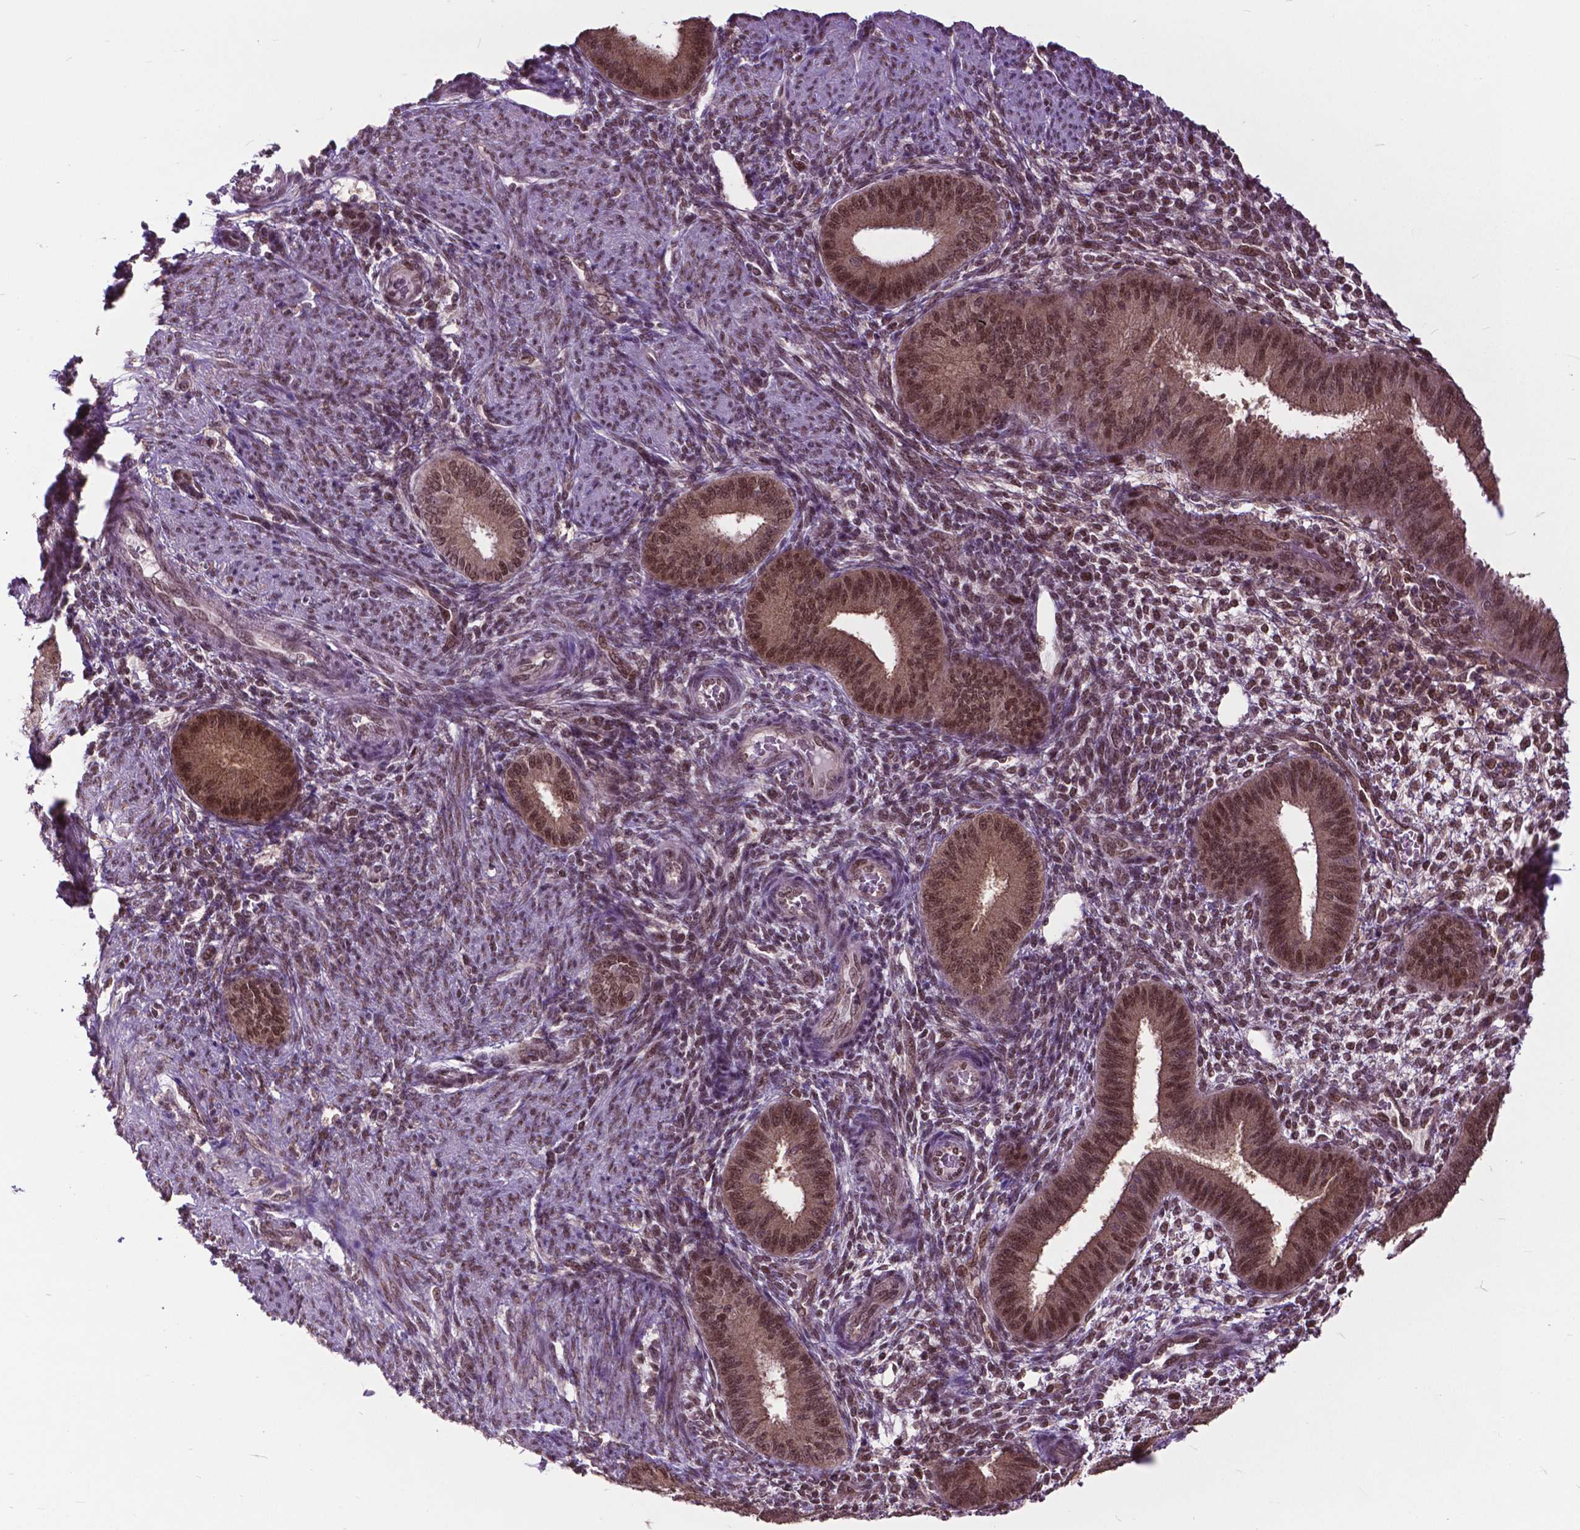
{"staining": {"intensity": "weak", "quantity": "25%-75%", "location": "cytoplasmic/membranous,nuclear"}, "tissue": "endometrium", "cell_type": "Cells in endometrial stroma", "image_type": "normal", "snomed": [{"axis": "morphology", "description": "Normal tissue, NOS"}, {"axis": "topography", "description": "Endometrium"}], "caption": "Endometrium stained for a protein (brown) displays weak cytoplasmic/membranous,nuclear positive expression in about 25%-75% of cells in endometrial stroma.", "gene": "FAF1", "patient": {"sex": "female", "age": 39}}